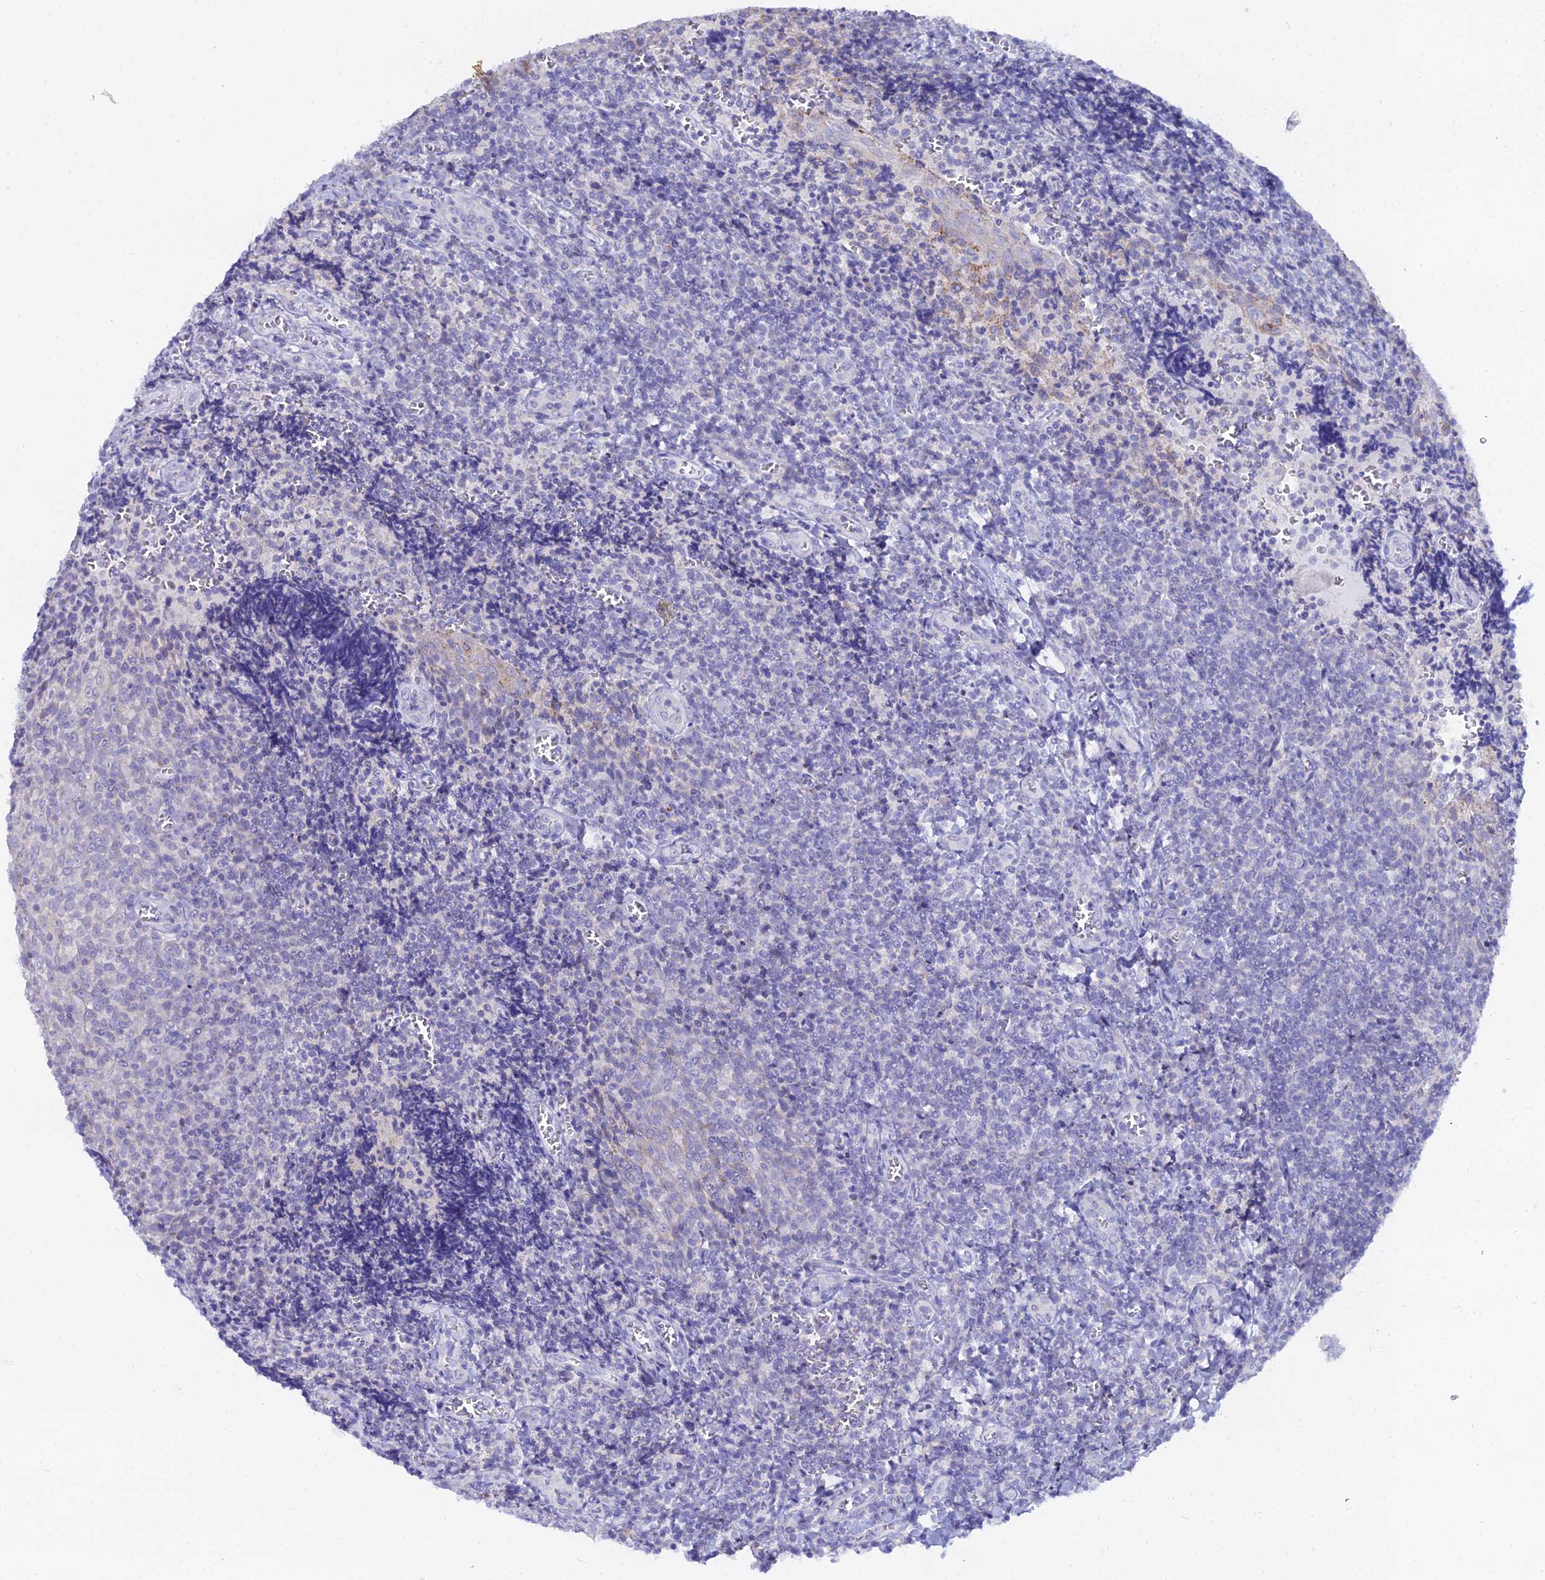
{"staining": {"intensity": "negative", "quantity": "none", "location": "none"}, "tissue": "tonsil", "cell_type": "Germinal center cells", "image_type": "normal", "snomed": [{"axis": "morphology", "description": "Normal tissue, NOS"}, {"axis": "topography", "description": "Tonsil"}], "caption": "Tonsil stained for a protein using immunohistochemistry exhibits no expression germinal center cells.", "gene": "DHX34", "patient": {"sex": "male", "age": 27}}